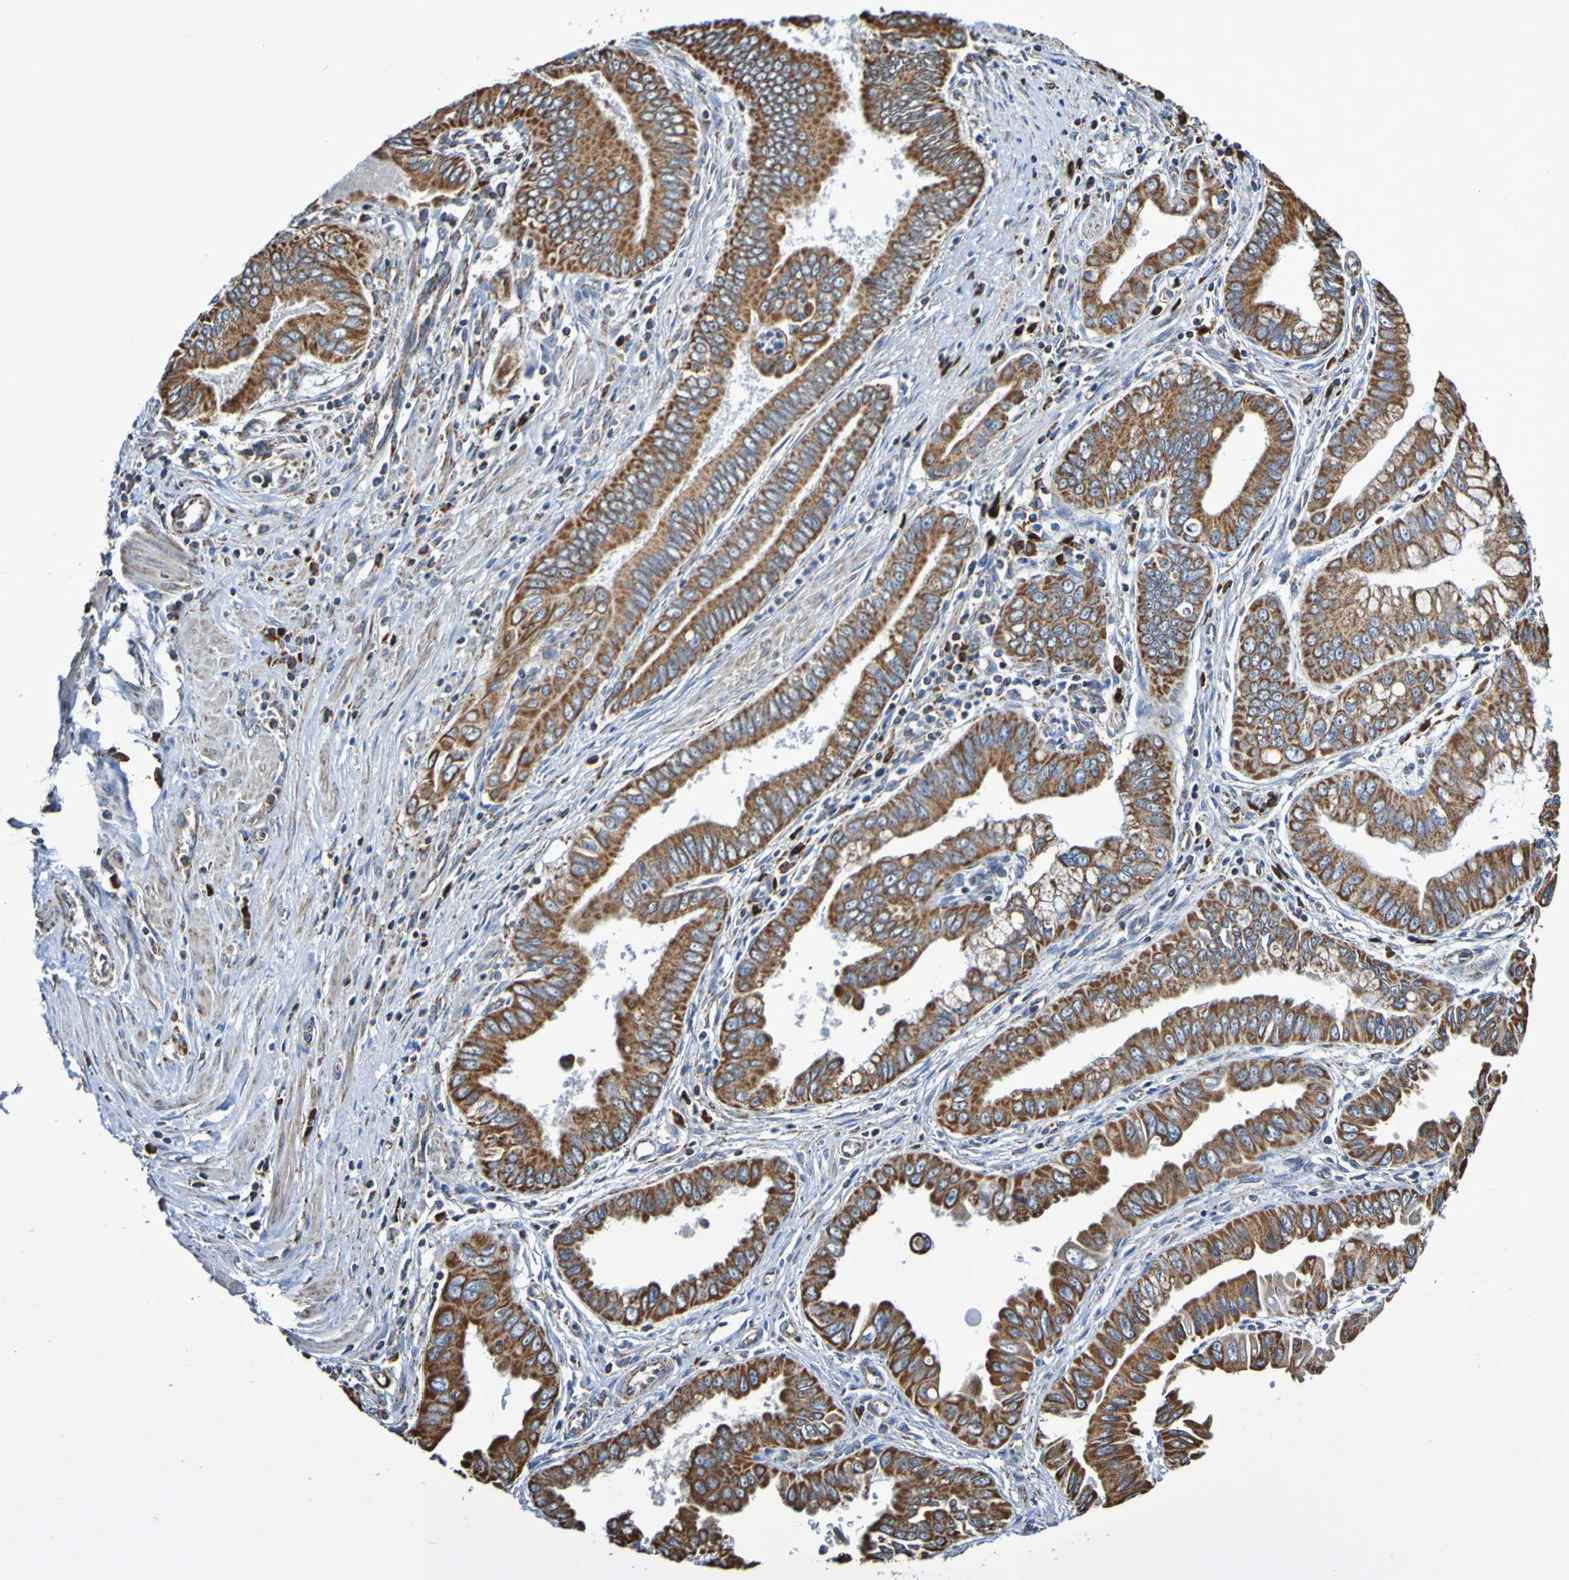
{"staining": {"intensity": "strong", "quantity": ">75%", "location": "cytoplasmic/membranous"}, "tissue": "pancreatic cancer", "cell_type": "Tumor cells", "image_type": "cancer", "snomed": [{"axis": "morphology", "description": "Normal tissue, NOS"}, {"axis": "topography", "description": "Lymph node"}], "caption": "Brown immunohistochemical staining in human pancreatic cancer demonstrates strong cytoplasmic/membranous positivity in approximately >75% of tumor cells.", "gene": "IL18R1", "patient": {"sex": "male", "age": 50}}